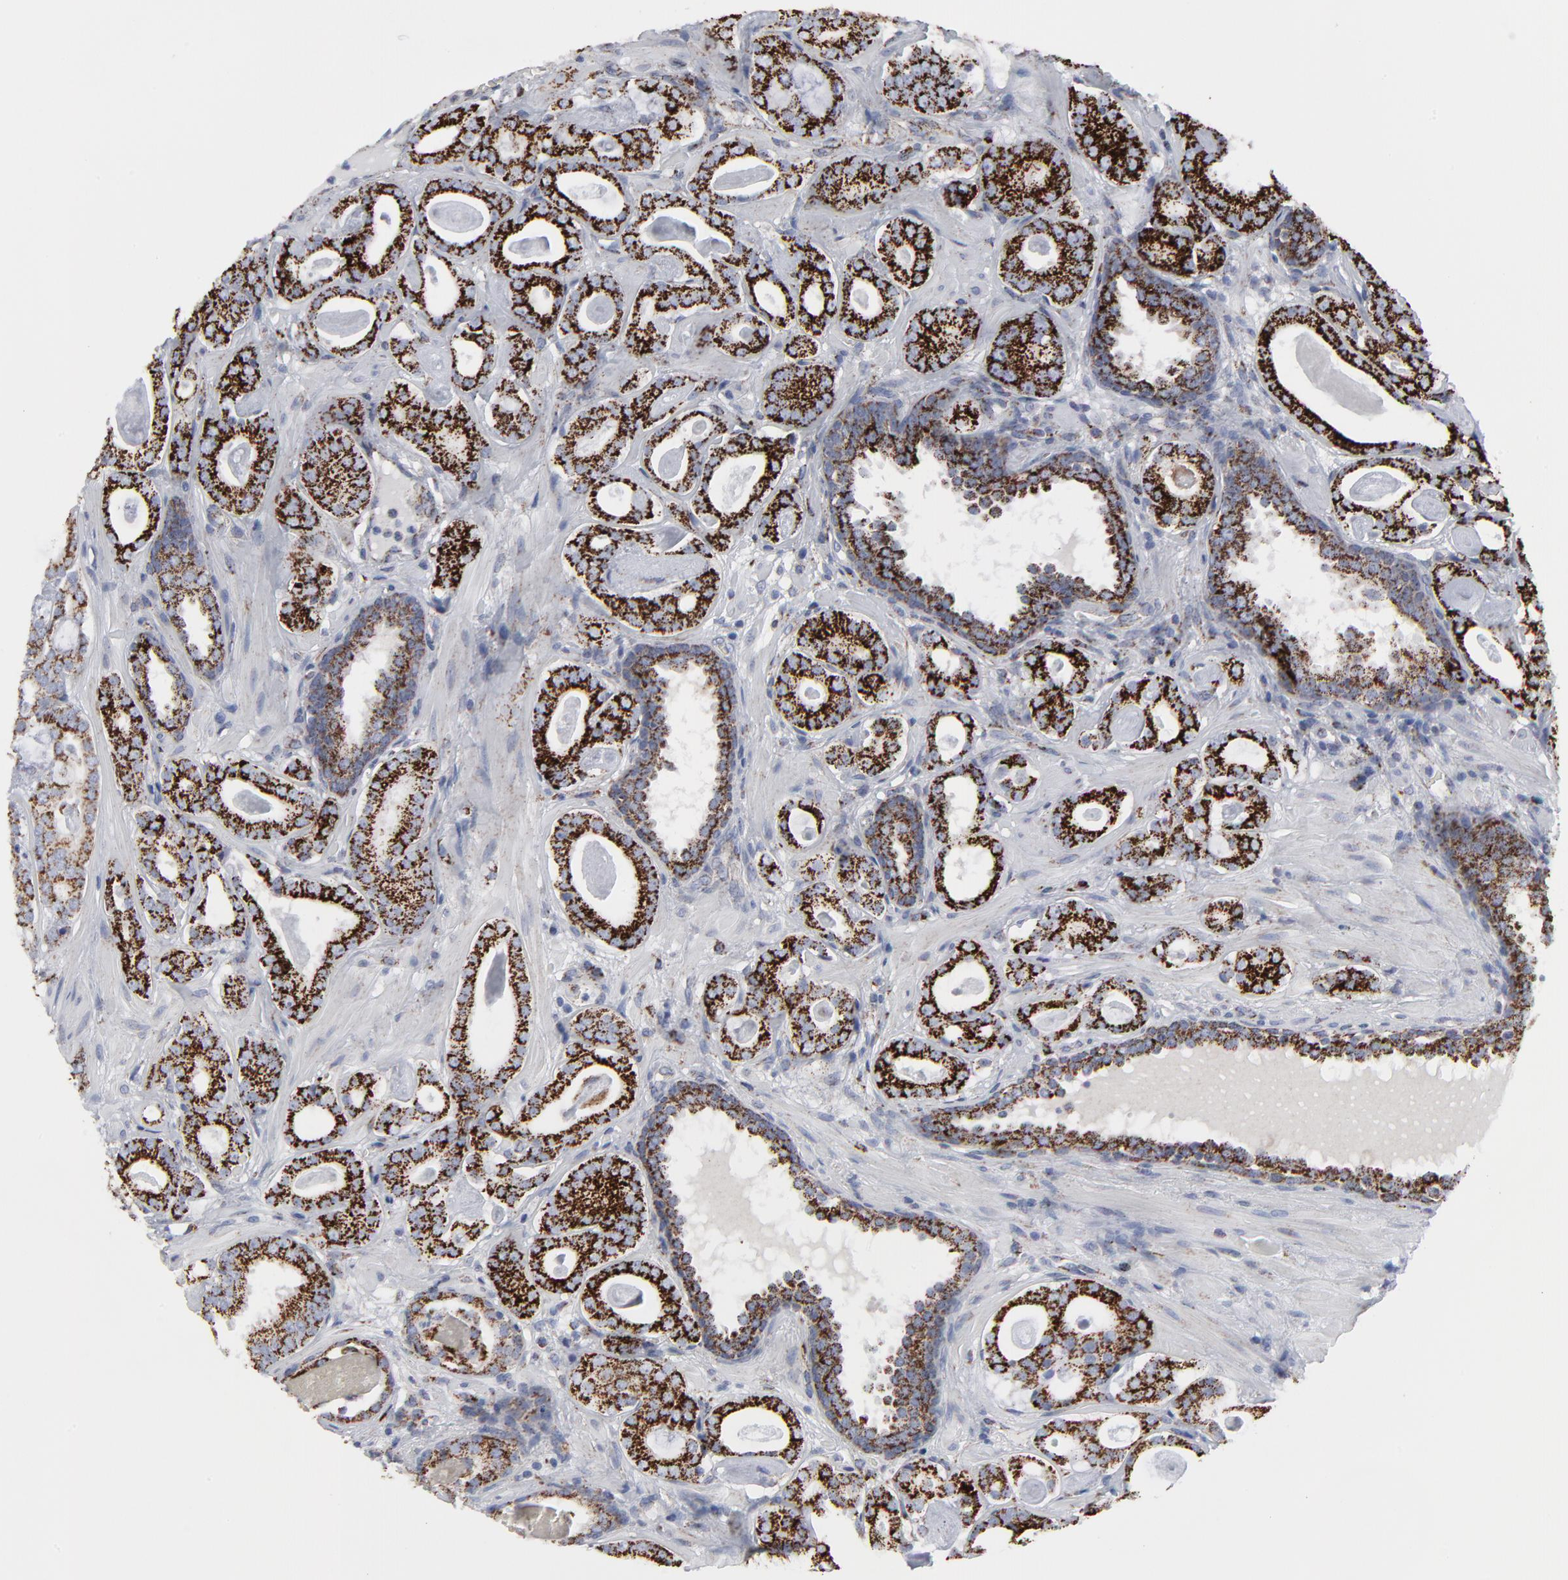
{"staining": {"intensity": "strong", "quantity": ">75%", "location": "cytoplasmic/membranous"}, "tissue": "prostate cancer", "cell_type": "Tumor cells", "image_type": "cancer", "snomed": [{"axis": "morphology", "description": "Adenocarcinoma, Low grade"}, {"axis": "topography", "description": "Prostate"}], "caption": "Strong cytoplasmic/membranous expression for a protein is identified in about >75% of tumor cells of low-grade adenocarcinoma (prostate) using immunohistochemistry.", "gene": "TXNRD2", "patient": {"sex": "male", "age": 57}}